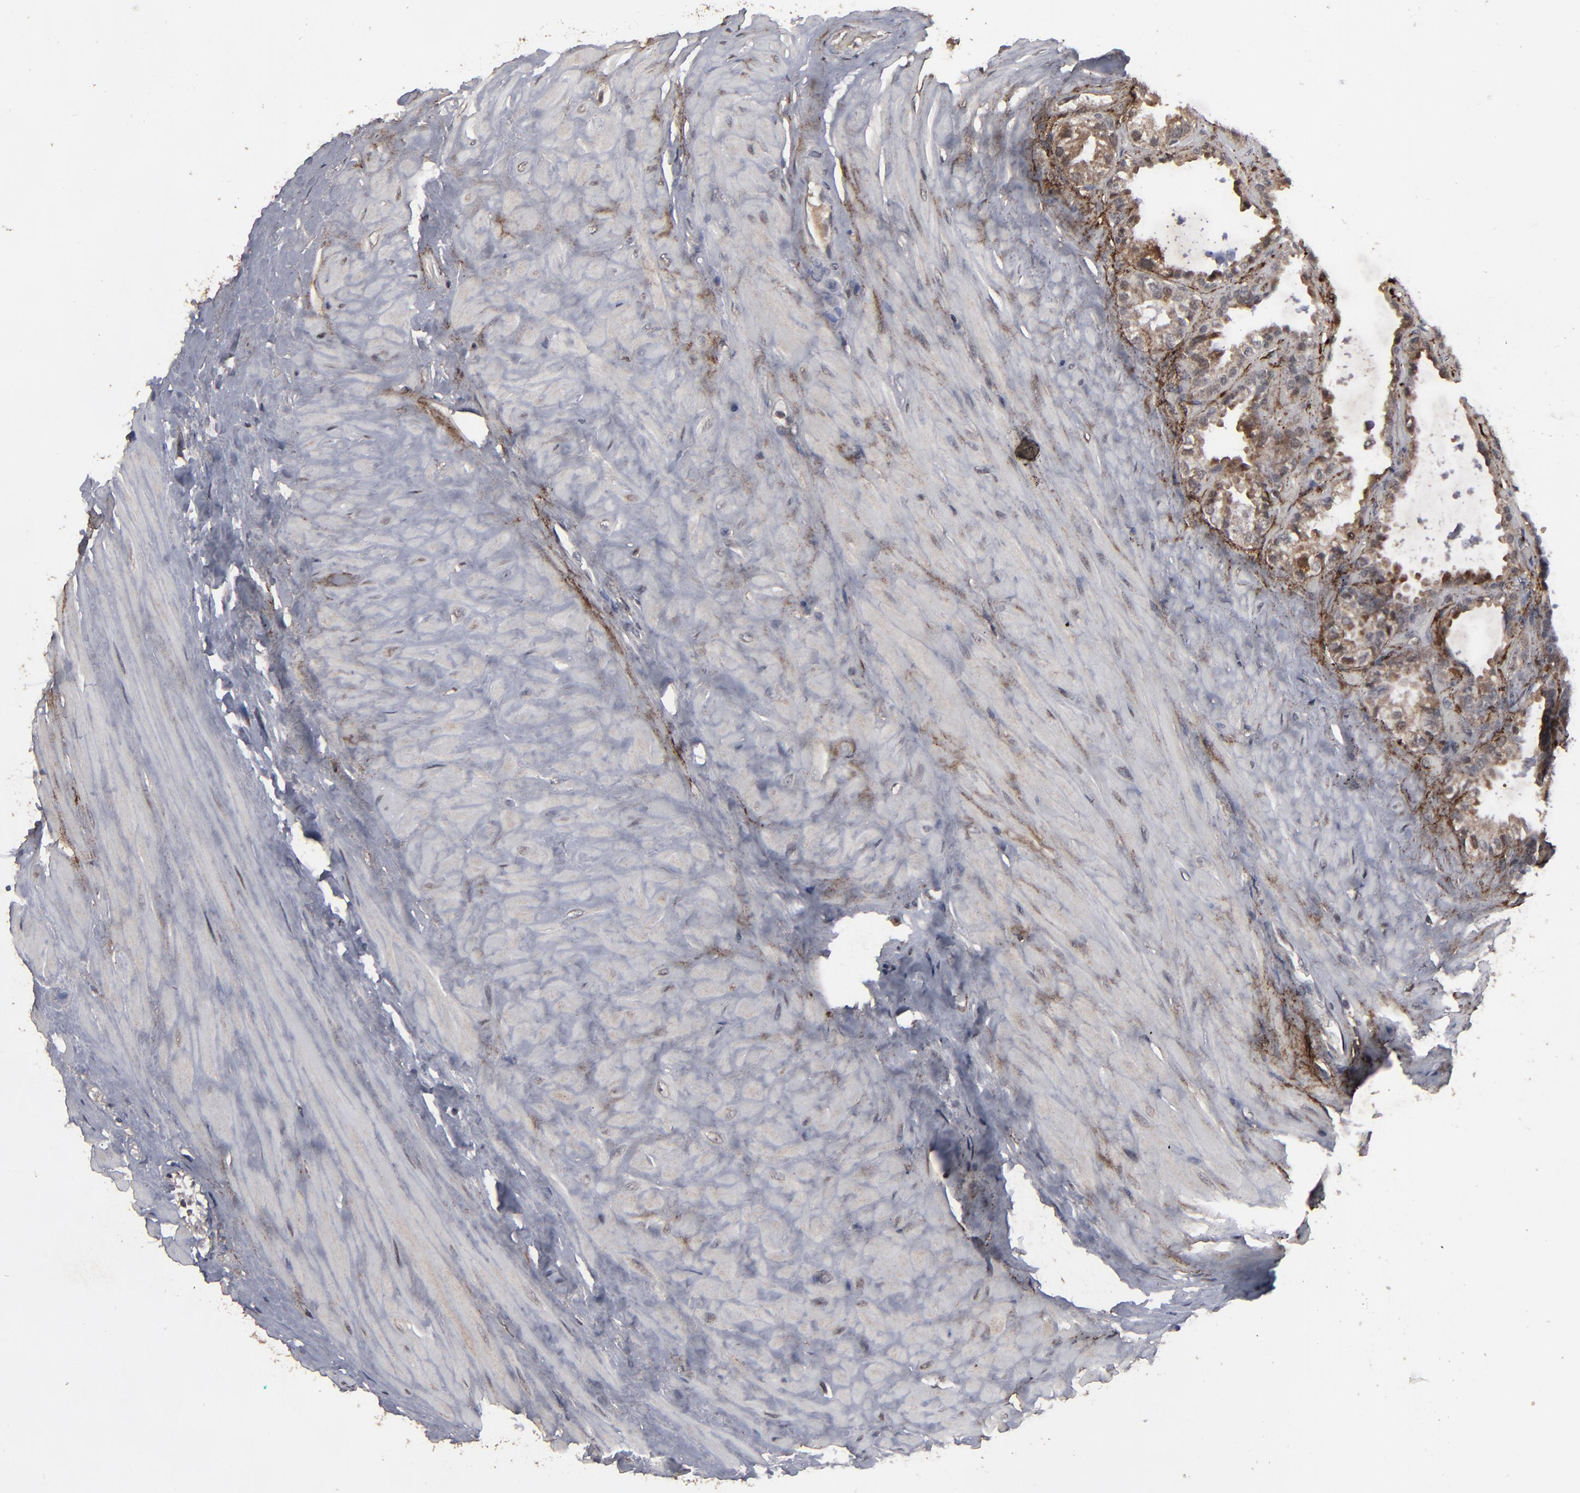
{"staining": {"intensity": "weak", "quantity": "25%-75%", "location": "cytoplasmic/membranous,nuclear"}, "tissue": "seminal vesicle", "cell_type": "Glandular cells", "image_type": "normal", "snomed": [{"axis": "morphology", "description": "Normal tissue, NOS"}, {"axis": "morphology", "description": "Inflammation, NOS"}, {"axis": "topography", "description": "Urinary bladder"}, {"axis": "topography", "description": "Prostate"}, {"axis": "topography", "description": "Seminal veicle"}], "caption": "Protein analysis of benign seminal vesicle shows weak cytoplasmic/membranous,nuclear positivity in approximately 25%-75% of glandular cells. (Stains: DAB in brown, nuclei in blue, Microscopy: brightfield microscopy at high magnification).", "gene": "SLC22A17", "patient": {"sex": "male", "age": 82}}